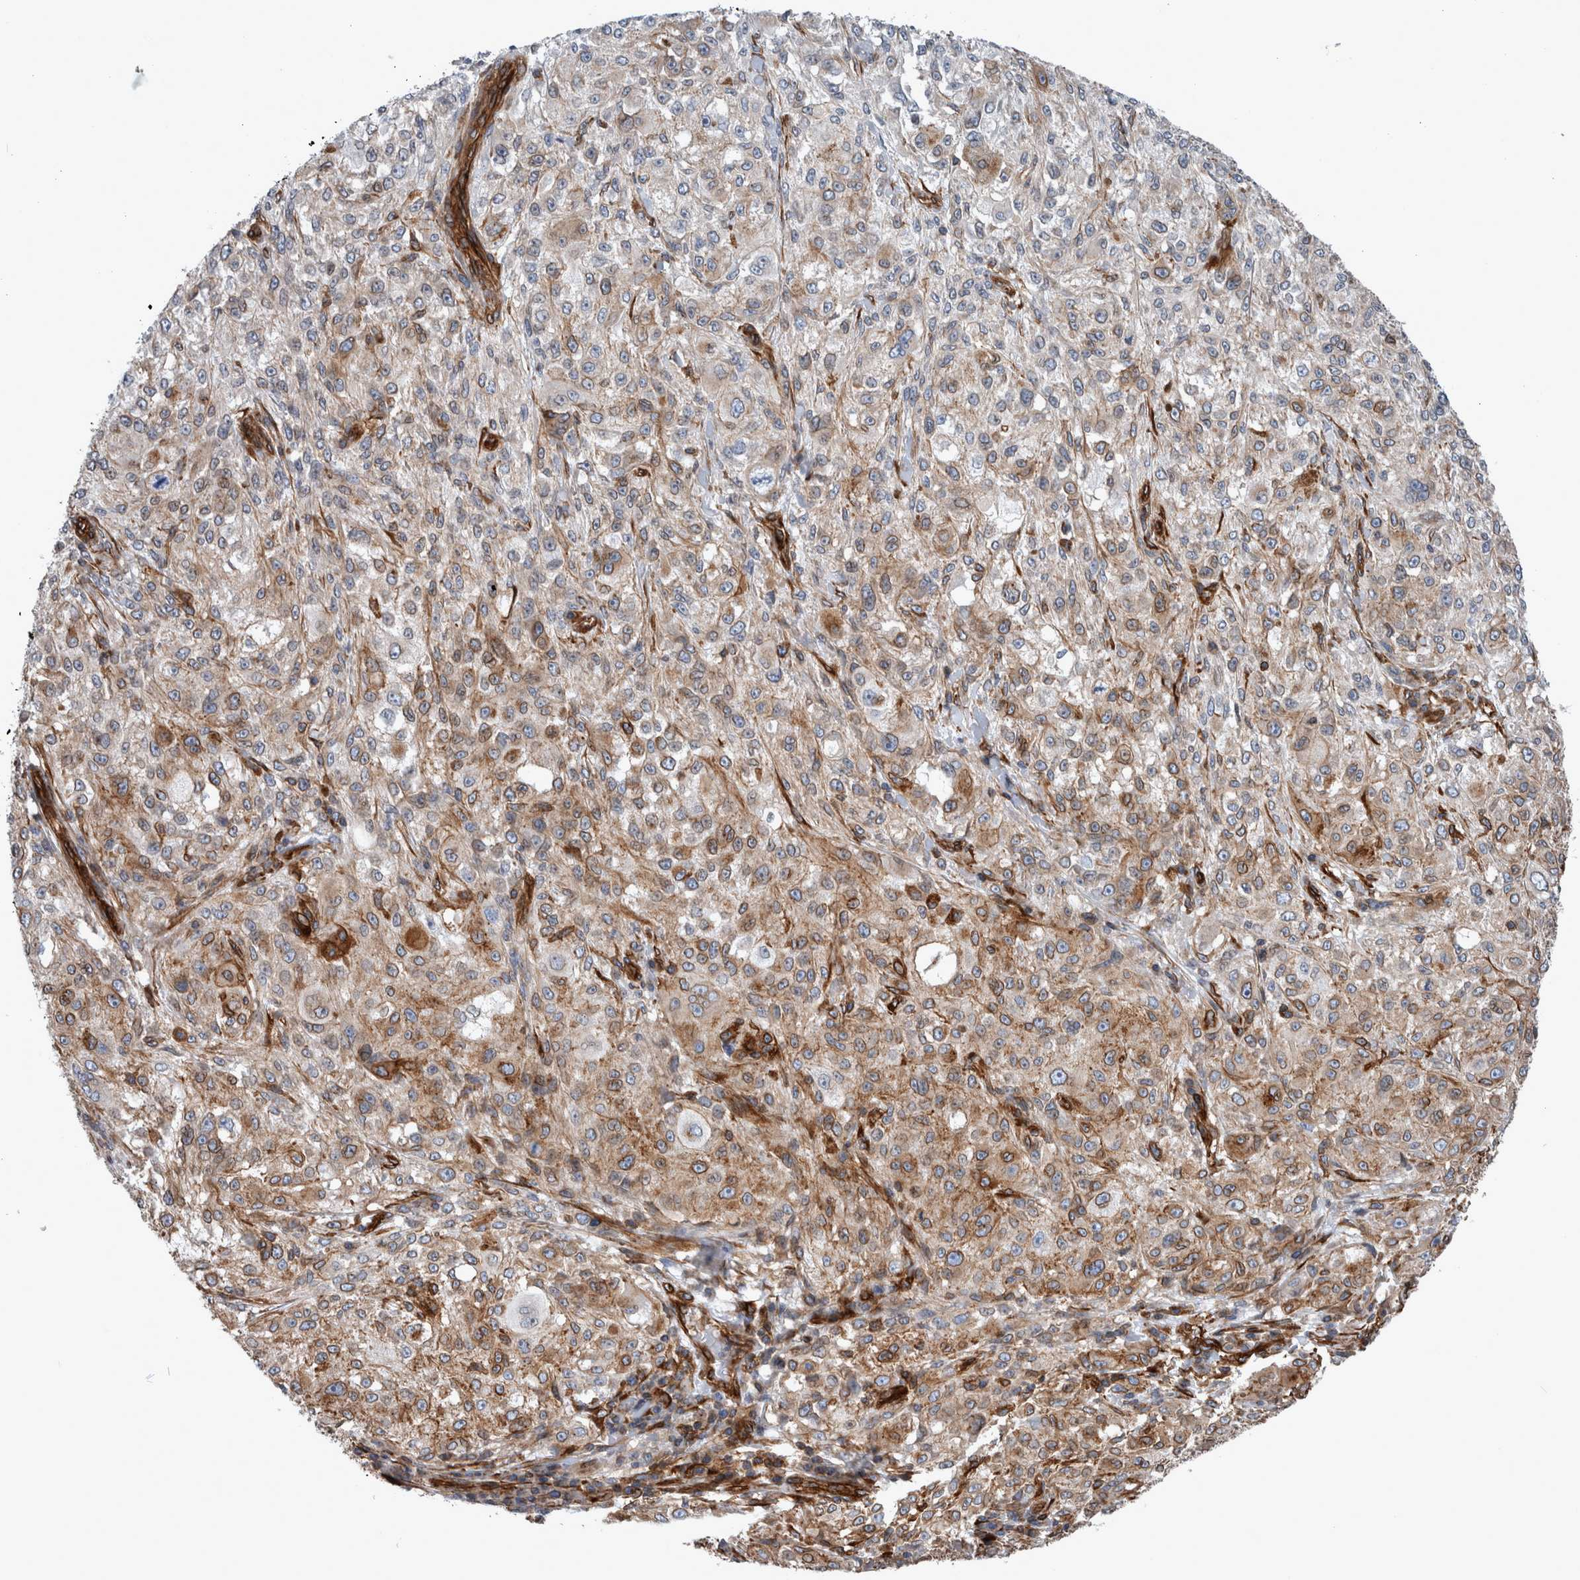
{"staining": {"intensity": "weak", "quantity": "25%-75%", "location": "cytoplasmic/membranous"}, "tissue": "melanoma", "cell_type": "Tumor cells", "image_type": "cancer", "snomed": [{"axis": "morphology", "description": "Necrosis, NOS"}, {"axis": "morphology", "description": "Malignant melanoma, NOS"}, {"axis": "topography", "description": "Skin"}], "caption": "Immunohistochemistry micrograph of neoplastic tissue: malignant melanoma stained using immunohistochemistry (IHC) shows low levels of weak protein expression localized specifically in the cytoplasmic/membranous of tumor cells, appearing as a cytoplasmic/membranous brown color.", "gene": "PLEC", "patient": {"sex": "female", "age": 87}}